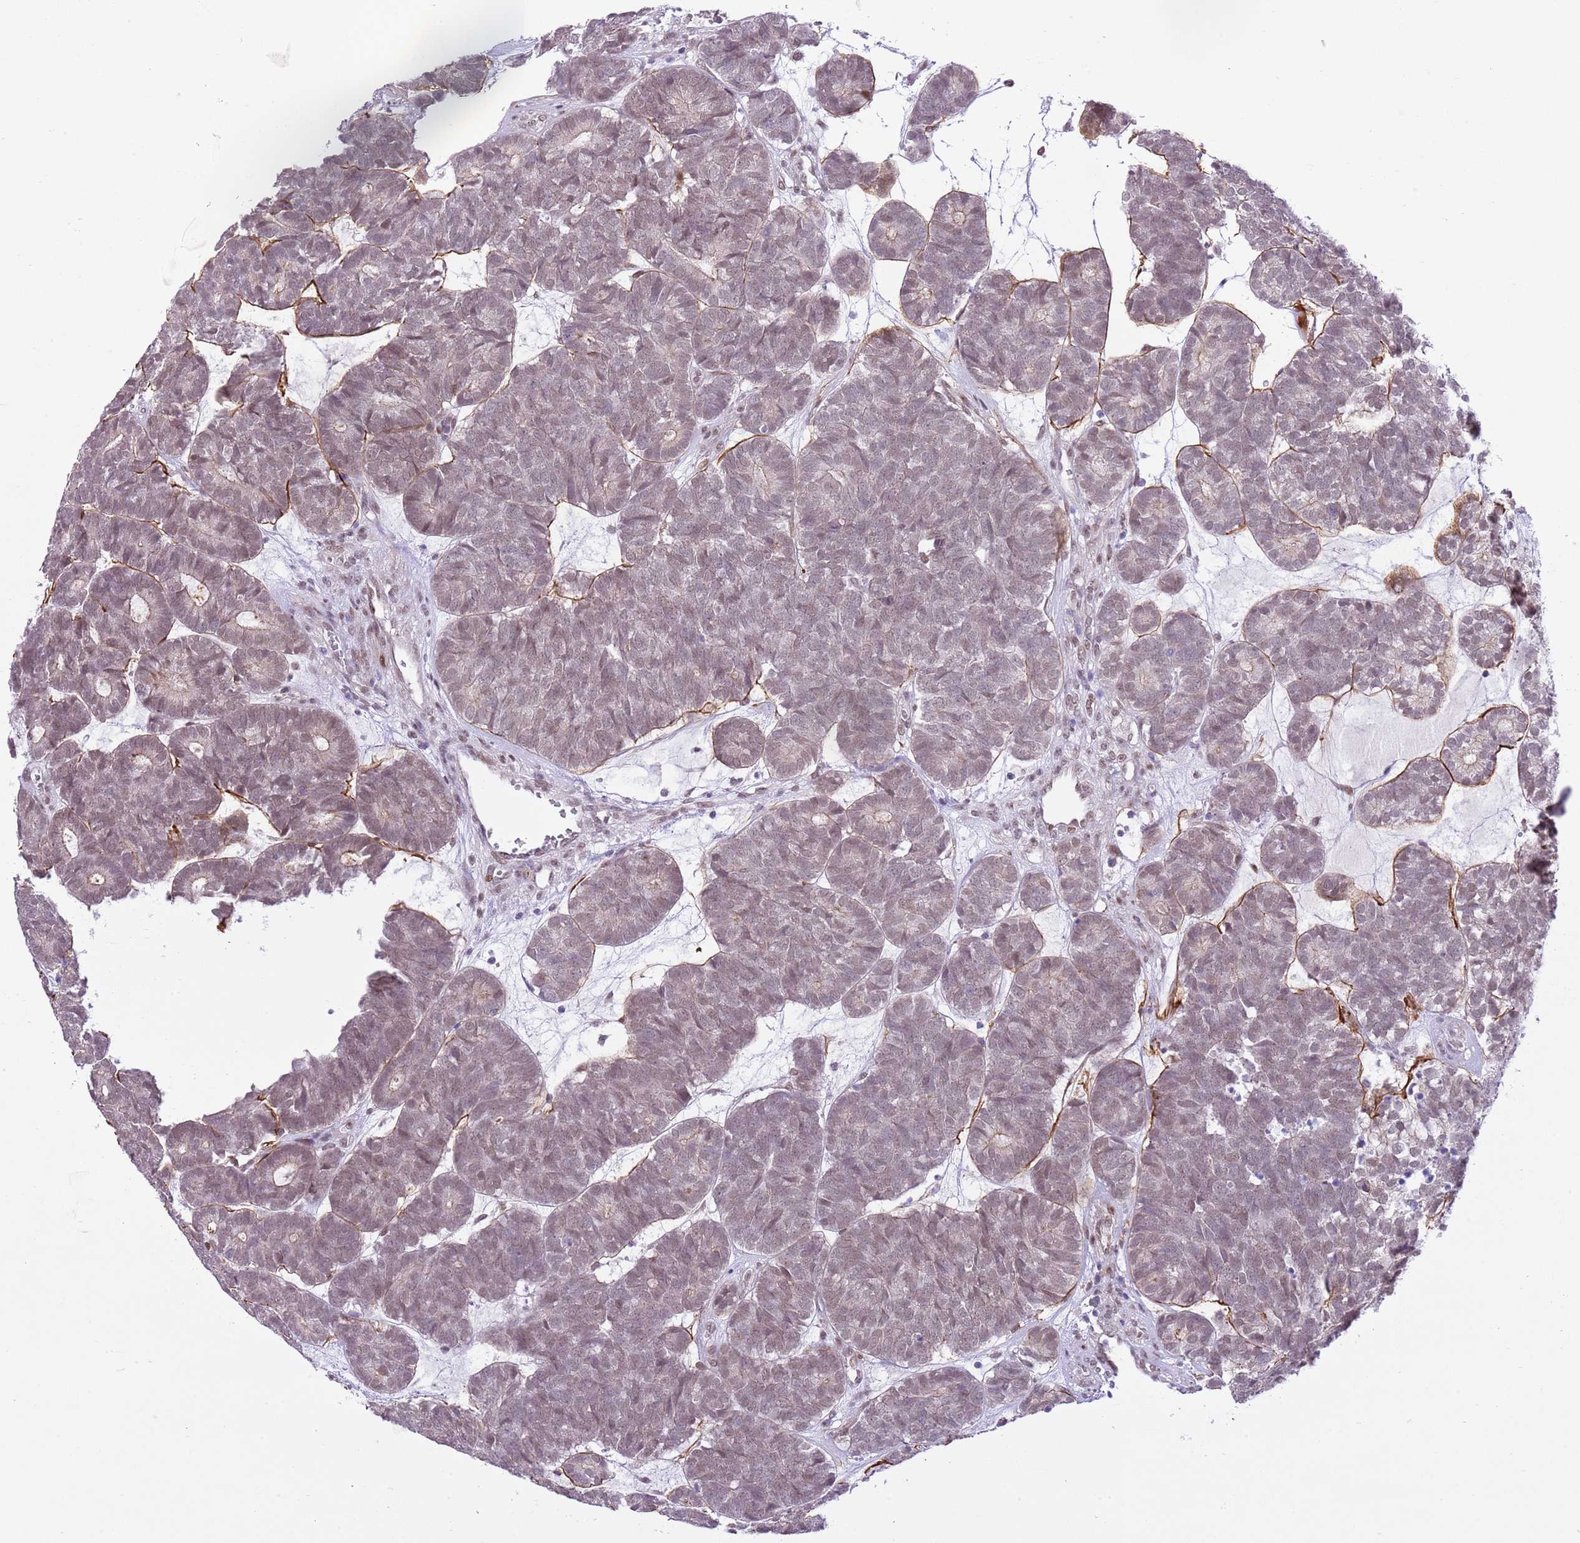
{"staining": {"intensity": "weak", "quantity": ">75%", "location": "nuclear"}, "tissue": "head and neck cancer", "cell_type": "Tumor cells", "image_type": "cancer", "snomed": [{"axis": "morphology", "description": "Adenocarcinoma, NOS"}, {"axis": "topography", "description": "Head-Neck"}], "caption": "Protein staining of head and neck adenocarcinoma tissue demonstrates weak nuclear positivity in about >75% of tumor cells.", "gene": "NACC2", "patient": {"sex": "female", "age": 81}}